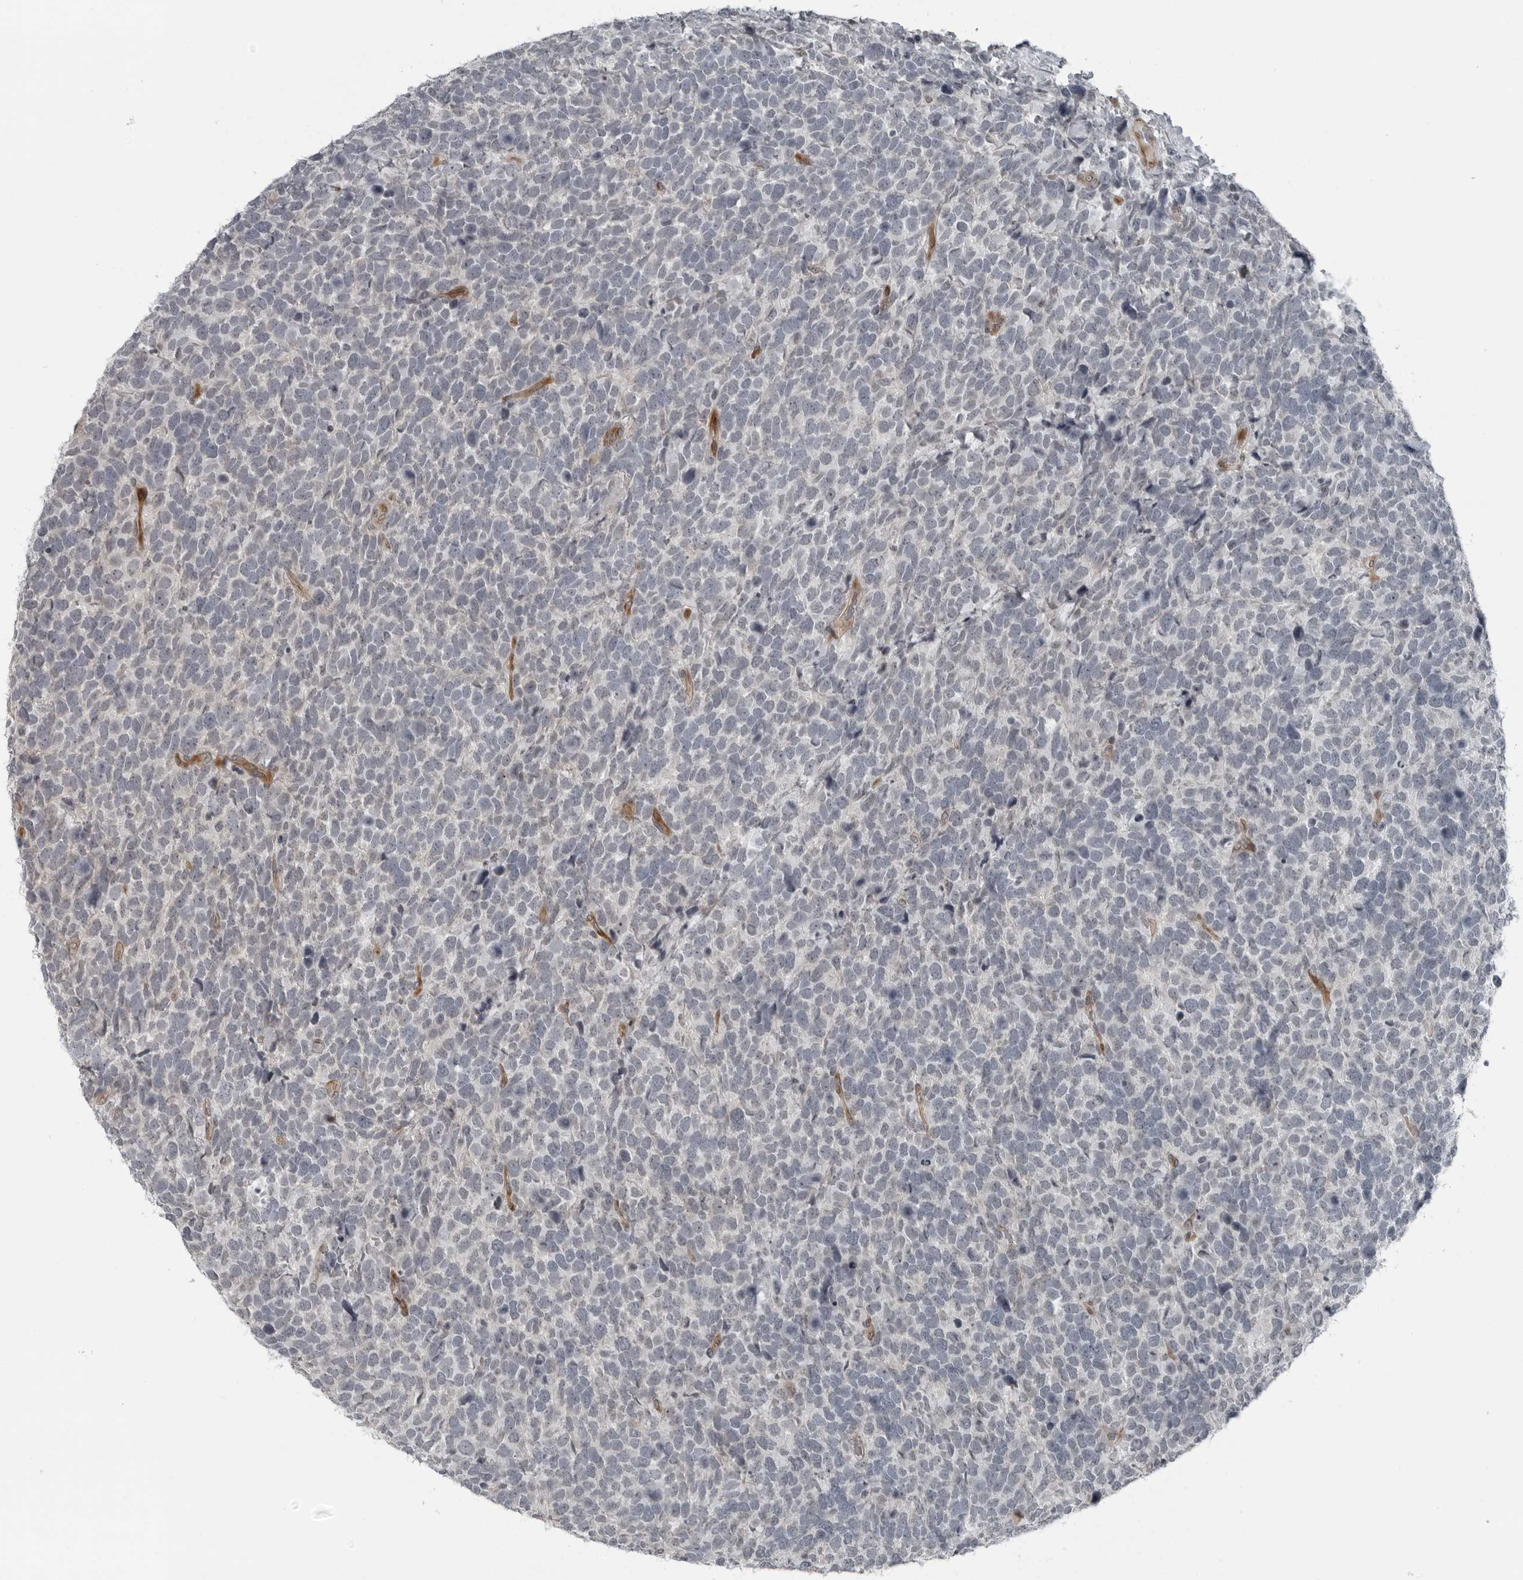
{"staining": {"intensity": "negative", "quantity": "none", "location": "none"}, "tissue": "urothelial cancer", "cell_type": "Tumor cells", "image_type": "cancer", "snomed": [{"axis": "morphology", "description": "Urothelial carcinoma, High grade"}, {"axis": "topography", "description": "Urinary bladder"}], "caption": "There is no significant staining in tumor cells of urothelial cancer. (IHC, brightfield microscopy, high magnification).", "gene": "FAM102B", "patient": {"sex": "female", "age": 82}}